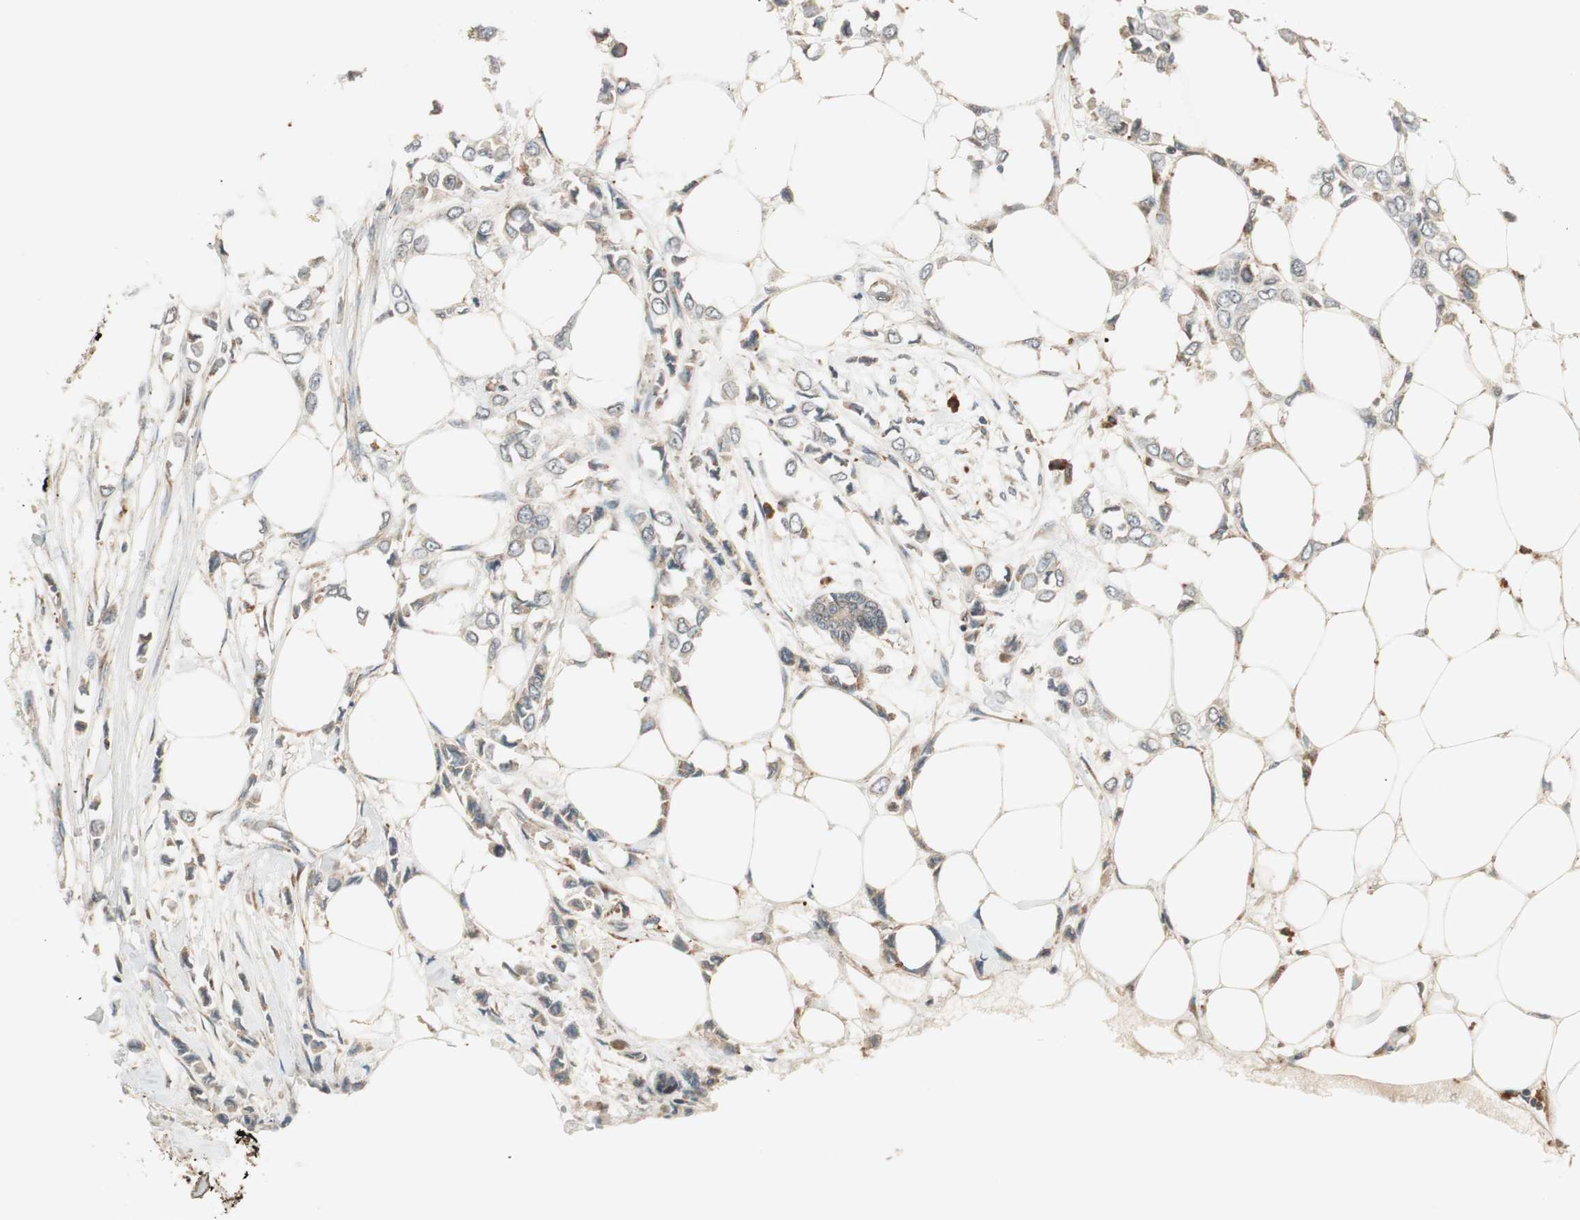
{"staining": {"intensity": "negative", "quantity": "none", "location": "none"}, "tissue": "breast cancer", "cell_type": "Tumor cells", "image_type": "cancer", "snomed": [{"axis": "morphology", "description": "Lobular carcinoma"}, {"axis": "topography", "description": "Breast"}], "caption": "The histopathology image shows no significant positivity in tumor cells of lobular carcinoma (breast).", "gene": "SFRP1", "patient": {"sex": "female", "age": 51}}